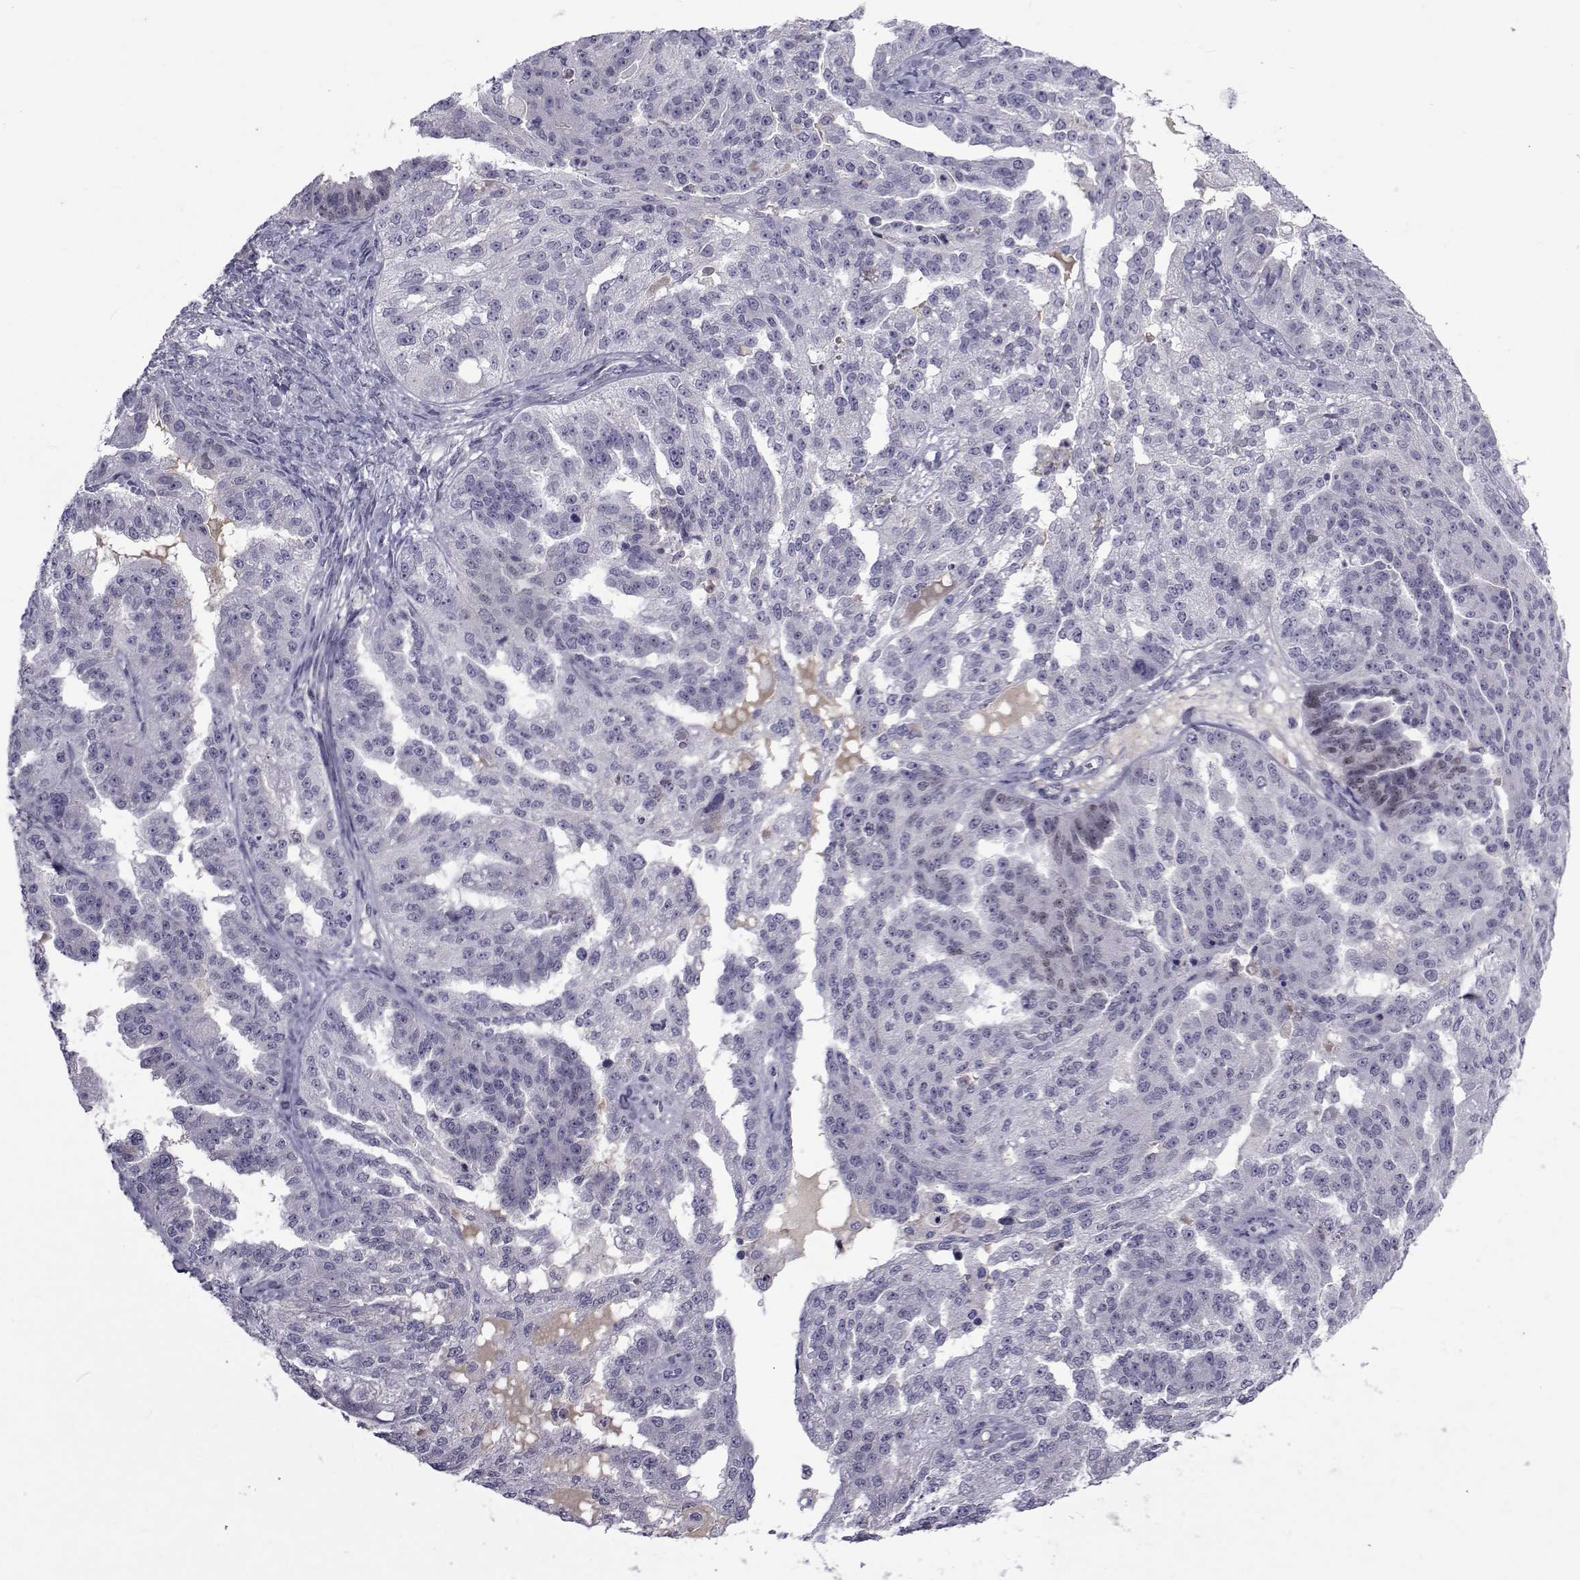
{"staining": {"intensity": "negative", "quantity": "none", "location": "none"}, "tissue": "ovarian cancer", "cell_type": "Tumor cells", "image_type": "cancer", "snomed": [{"axis": "morphology", "description": "Cystadenocarcinoma, serous, NOS"}, {"axis": "topography", "description": "Ovary"}], "caption": "This is a image of immunohistochemistry (IHC) staining of ovarian cancer, which shows no positivity in tumor cells.", "gene": "PAX2", "patient": {"sex": "female", "age": 58}}